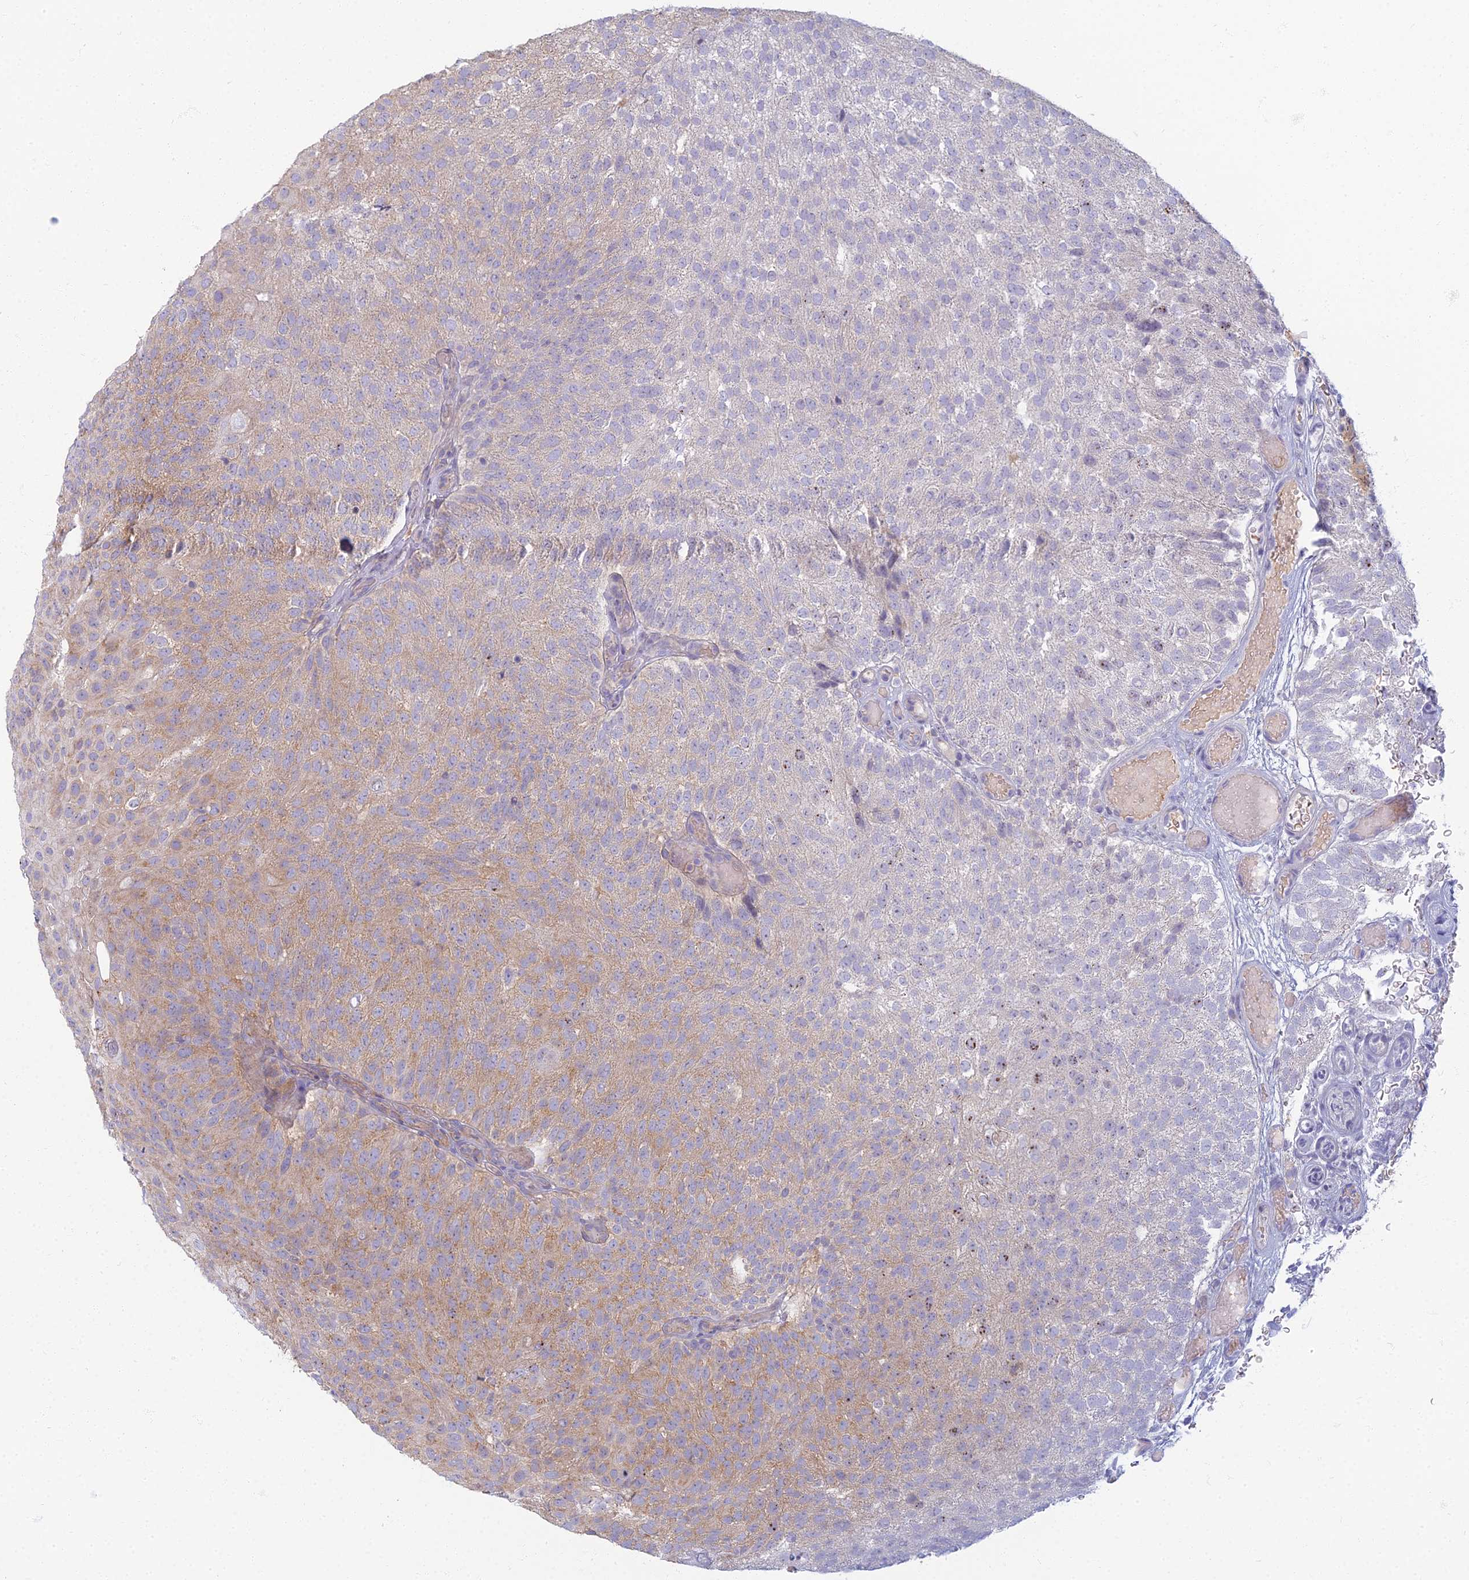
{"staining": {"intensity": "moderate", "quantity": "<25%", "location": "cytoplasmic/membranous"}, "tissue": "urothelial cancer", "cell_type": "Tumor cells", "image_type": "cancer", "snomed": [{"axis": "morphology", "description": "Urothelial carcinoma, Low grade"}, {"axis": "topography", "description": "Urinary bladder"}], "caption": "Urothelial cancer tissue demonstrates moderate cytoplasmic/membranous positivity in about <25% of tumor cells Immunohistochemistry stains the protein of interest in brown and the nuclei are stained blue.", "gene": "PROX2", "patient": {"sex": "male", "age": 78}}